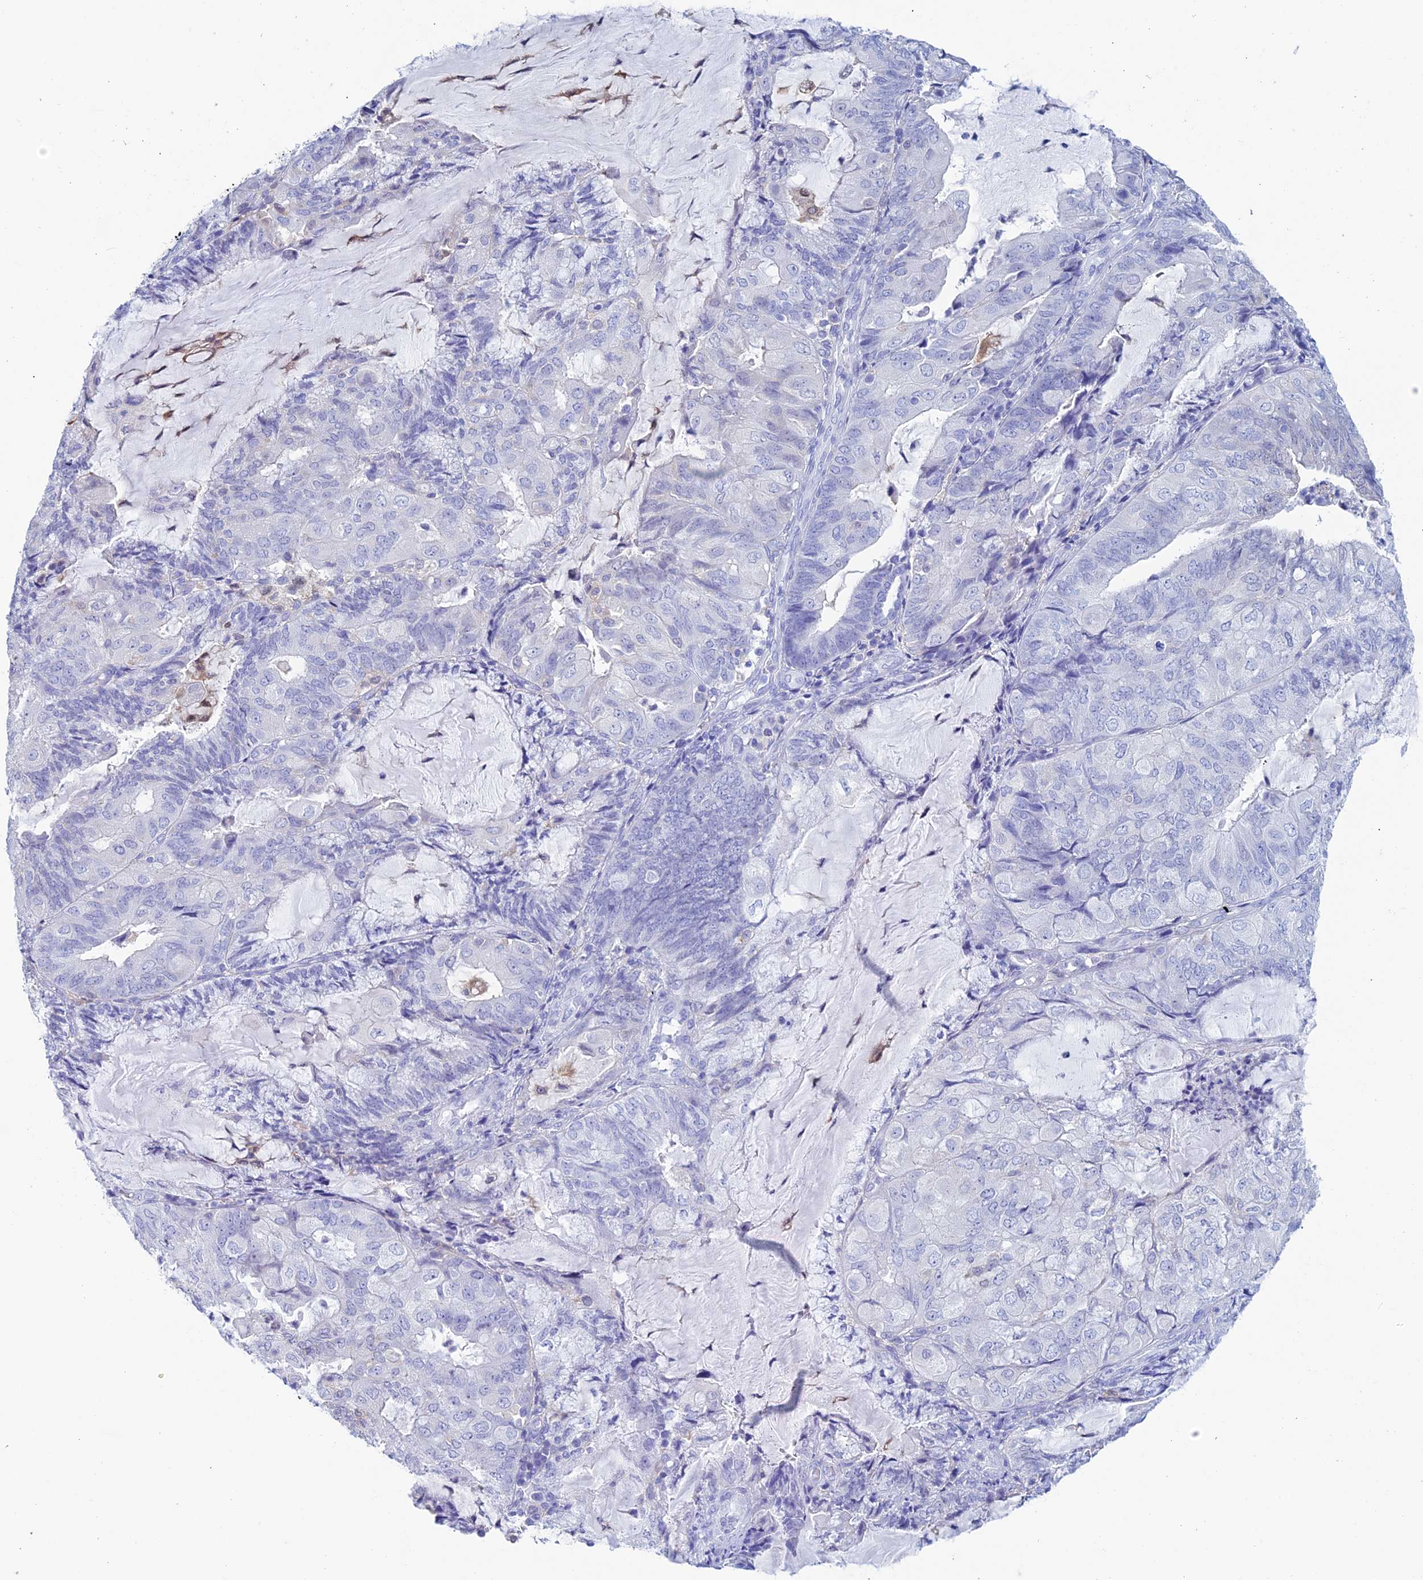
{"staining": {"intensity": "negative", "quantity": "none", "location": "none"}, "tissue": "endometrial cancer", "cell_type": "Tumor cells", "image_type": "cancer", "snomed": [{"axis": "morphology", "description": "Adenocarcinoma, NOS"}, {"axis": "topography", "description": "Endometrium"}], "caption": "Immunohistochemistry of human endometrial cancer reveals no positivity in tumor cells.", "gene": "KCNK17", "patient": {"sex": "female", "age": 81}}